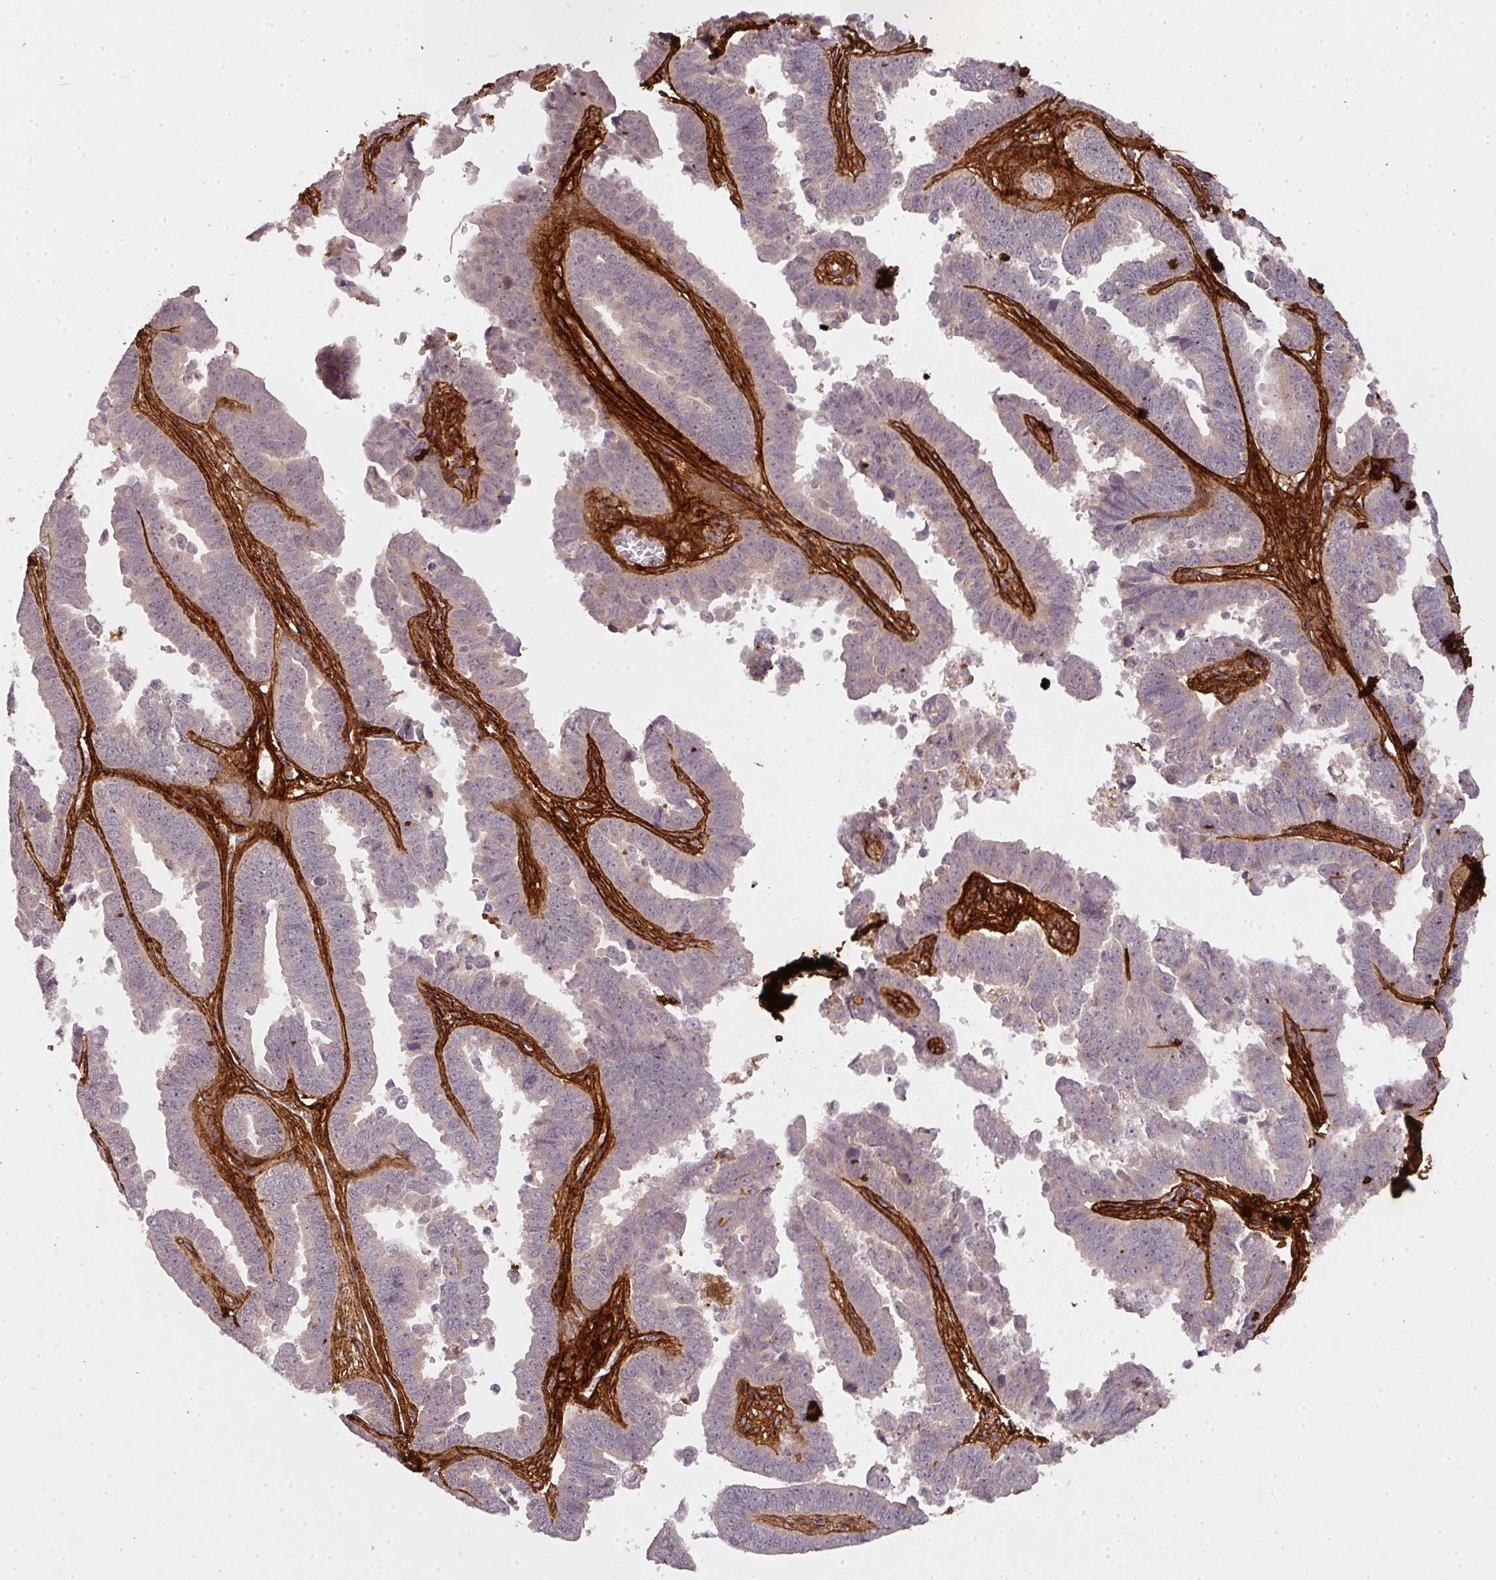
{"staining": {"intensity": "negative", "quantity": "none", "location": "none"}, "tissue": "endometrial cancer", "cell_type": "Tumor cells", "image_type": "cancer", "snomed": [{"axis": "morphology", "description": "Adenocarcinoma, NOS"}, {"axis": "topography", "description": "Endometrium"}], "caption": "IHC photomicrograph of neoplastic tissue: human endometrial cancer (adenocarcinoma) stained with DAB (3,3'-diaminobenzidine) demonstrates no significant protein staining in tumor cells. (DAB IHC, high magnification).", "gene": "COL3A1", "patient": {"sex": "female", "age": 75}}